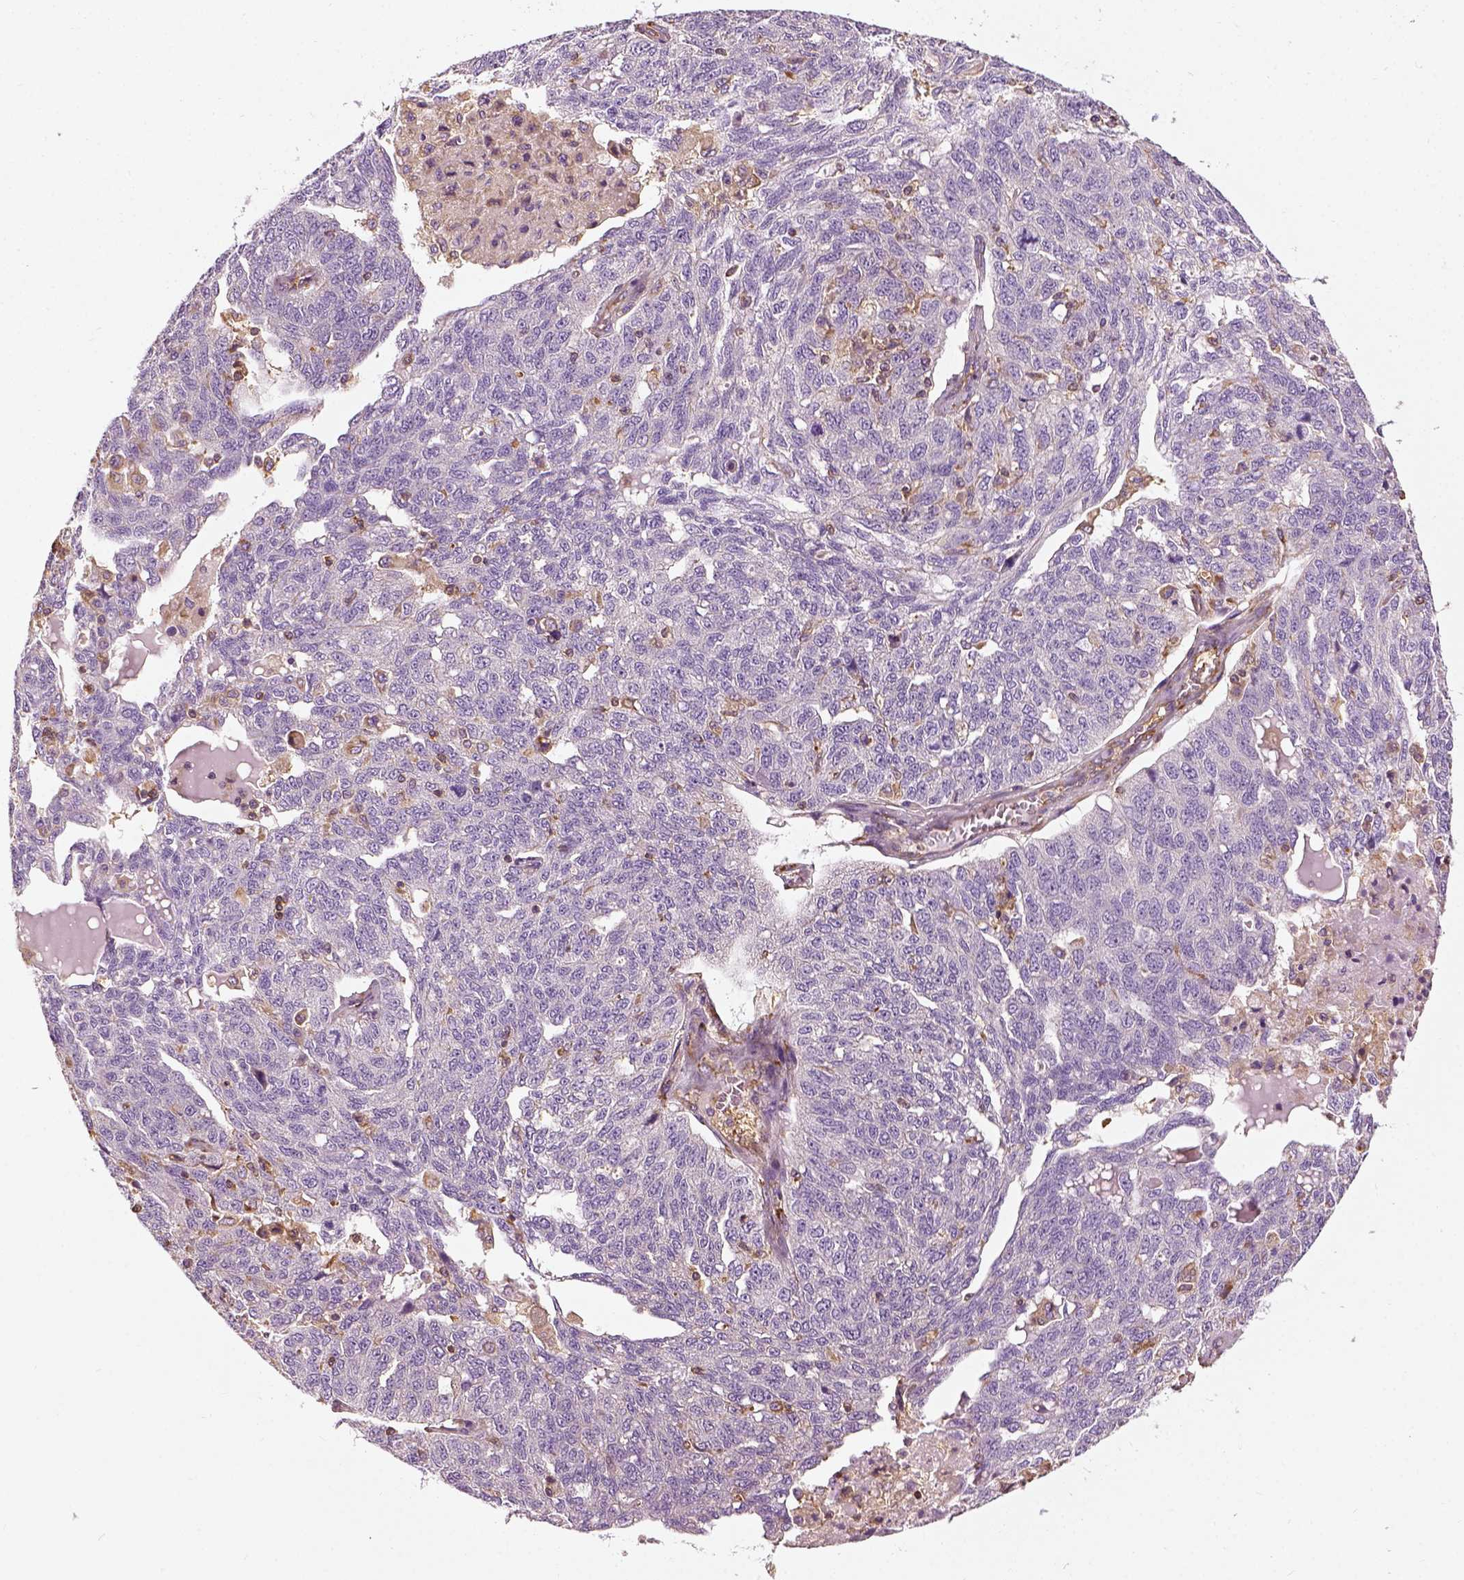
{"staining": {"intensity": "negative", "quantity": "none", "location": "none"}, "tissue": "ovarian cancer", "cell_type": "Tumor cells", "image_type": "cancer", "snomed": [{"axis": "morphology", "description": "Cystadenocarcinoma, serous, NOS"}, {"axis": "topography", "description": "Ovary"}], "caption": "A histopathology image of ovarian cancer stained for a protein displays no brown staining in tumor cells. The staining was performed using DAB to visualize the protein expression in brown, while the nuclei were stained in blue with hematoxylin (Magnification: 20x).", "gene": "COL6A2", "patient": {"sex": "female", "age": 71}}